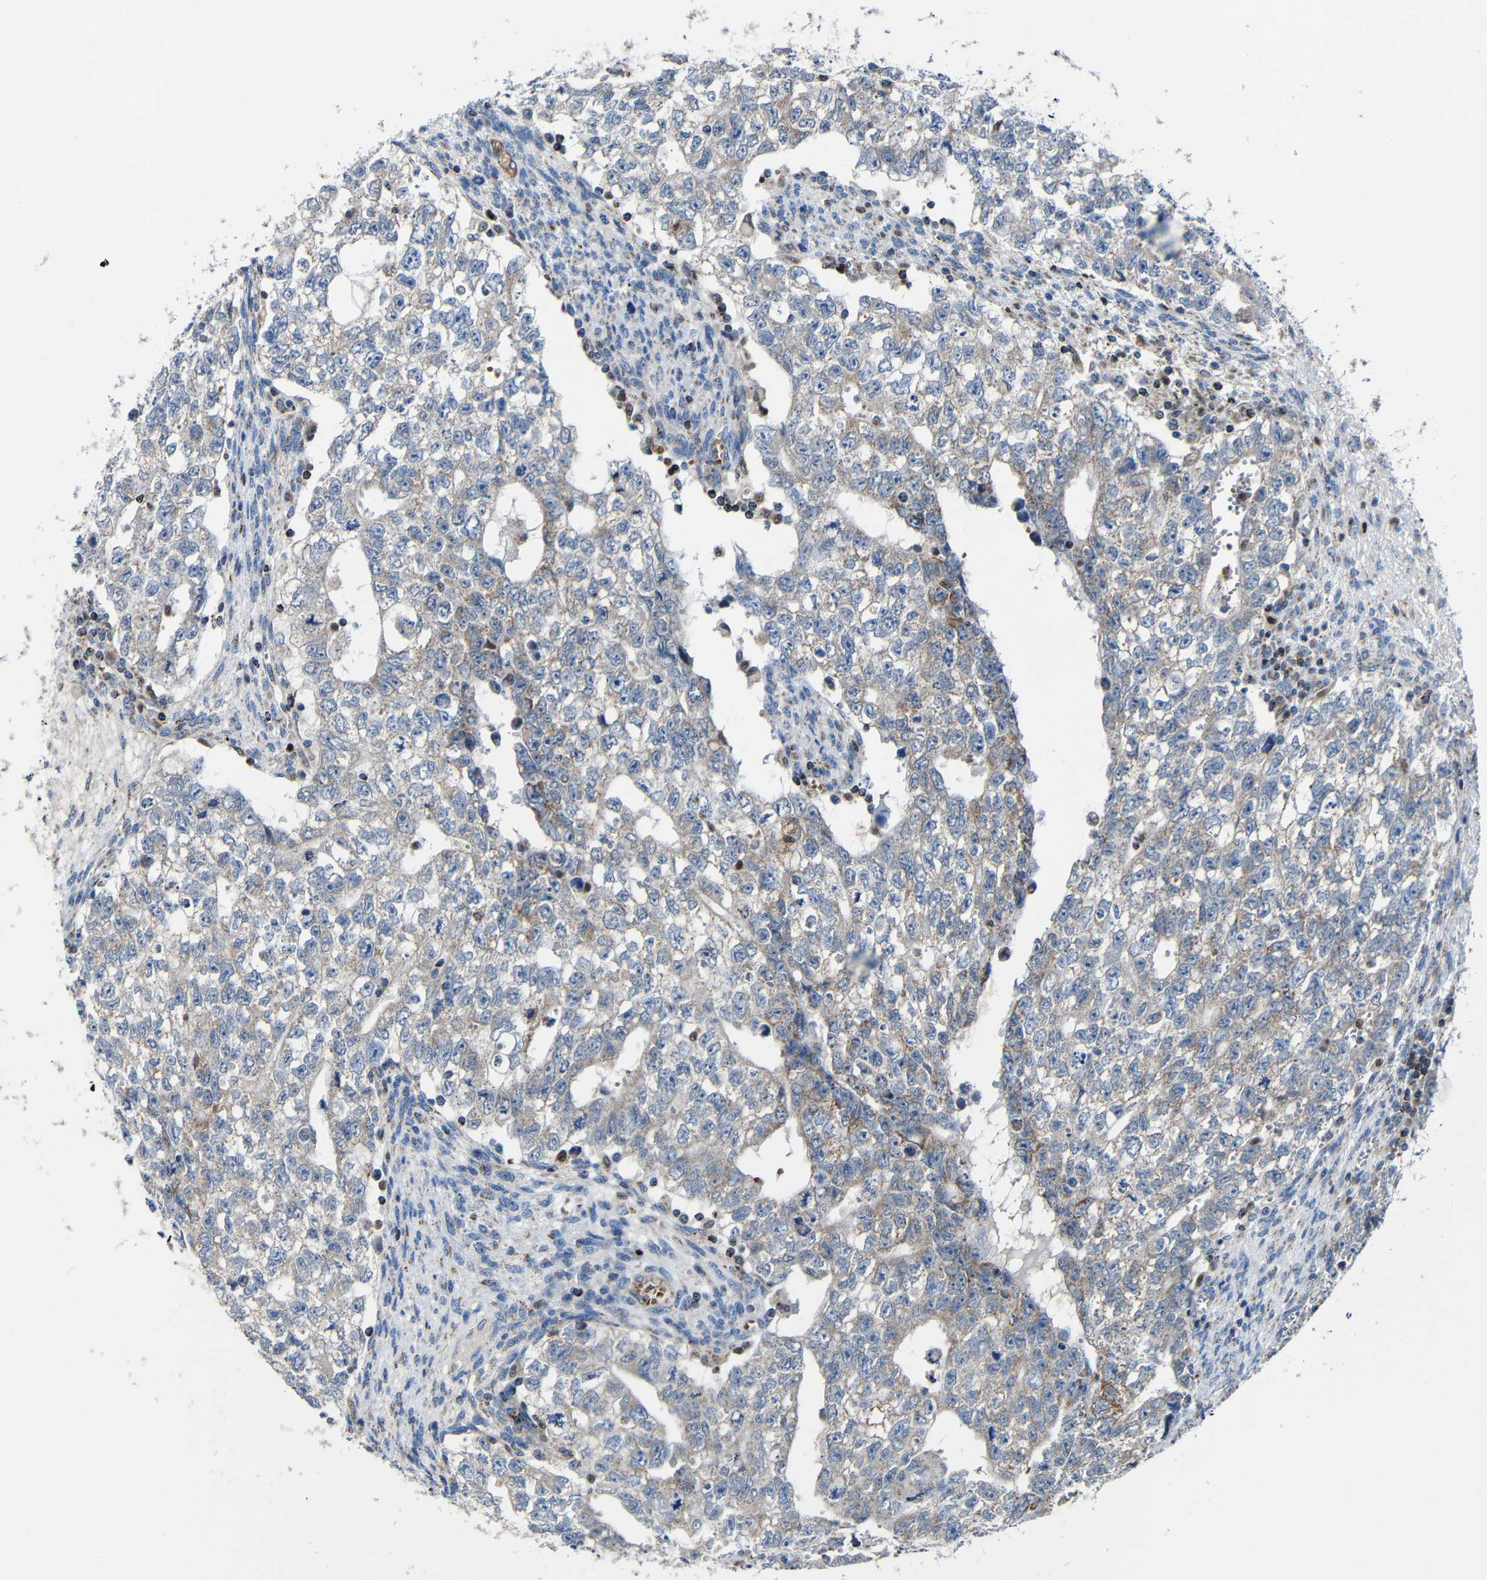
{"staining": {"intensity": "weak", "quantity": "<25%", "location": "cytoplasmic/membranous"}, "tissue": "testis cancer", "cell_type": "Tumor cells", "image_type": "cancer", "snomed": [{"axis": "morphology", "description": "Seminoma, NOS"}, {"axis": "morphology", "description": "Carcinoma, Embryonal, NOS"}, {"axis": "topography", "description": "Testis"}], "caption": "A photomicrograph of testis cancer (embryonal carcinoma) stained for a protein displays no brown staining in tumor cells.", "gene": "CA5B", "patient": {"sex": "male", "age": 38}}